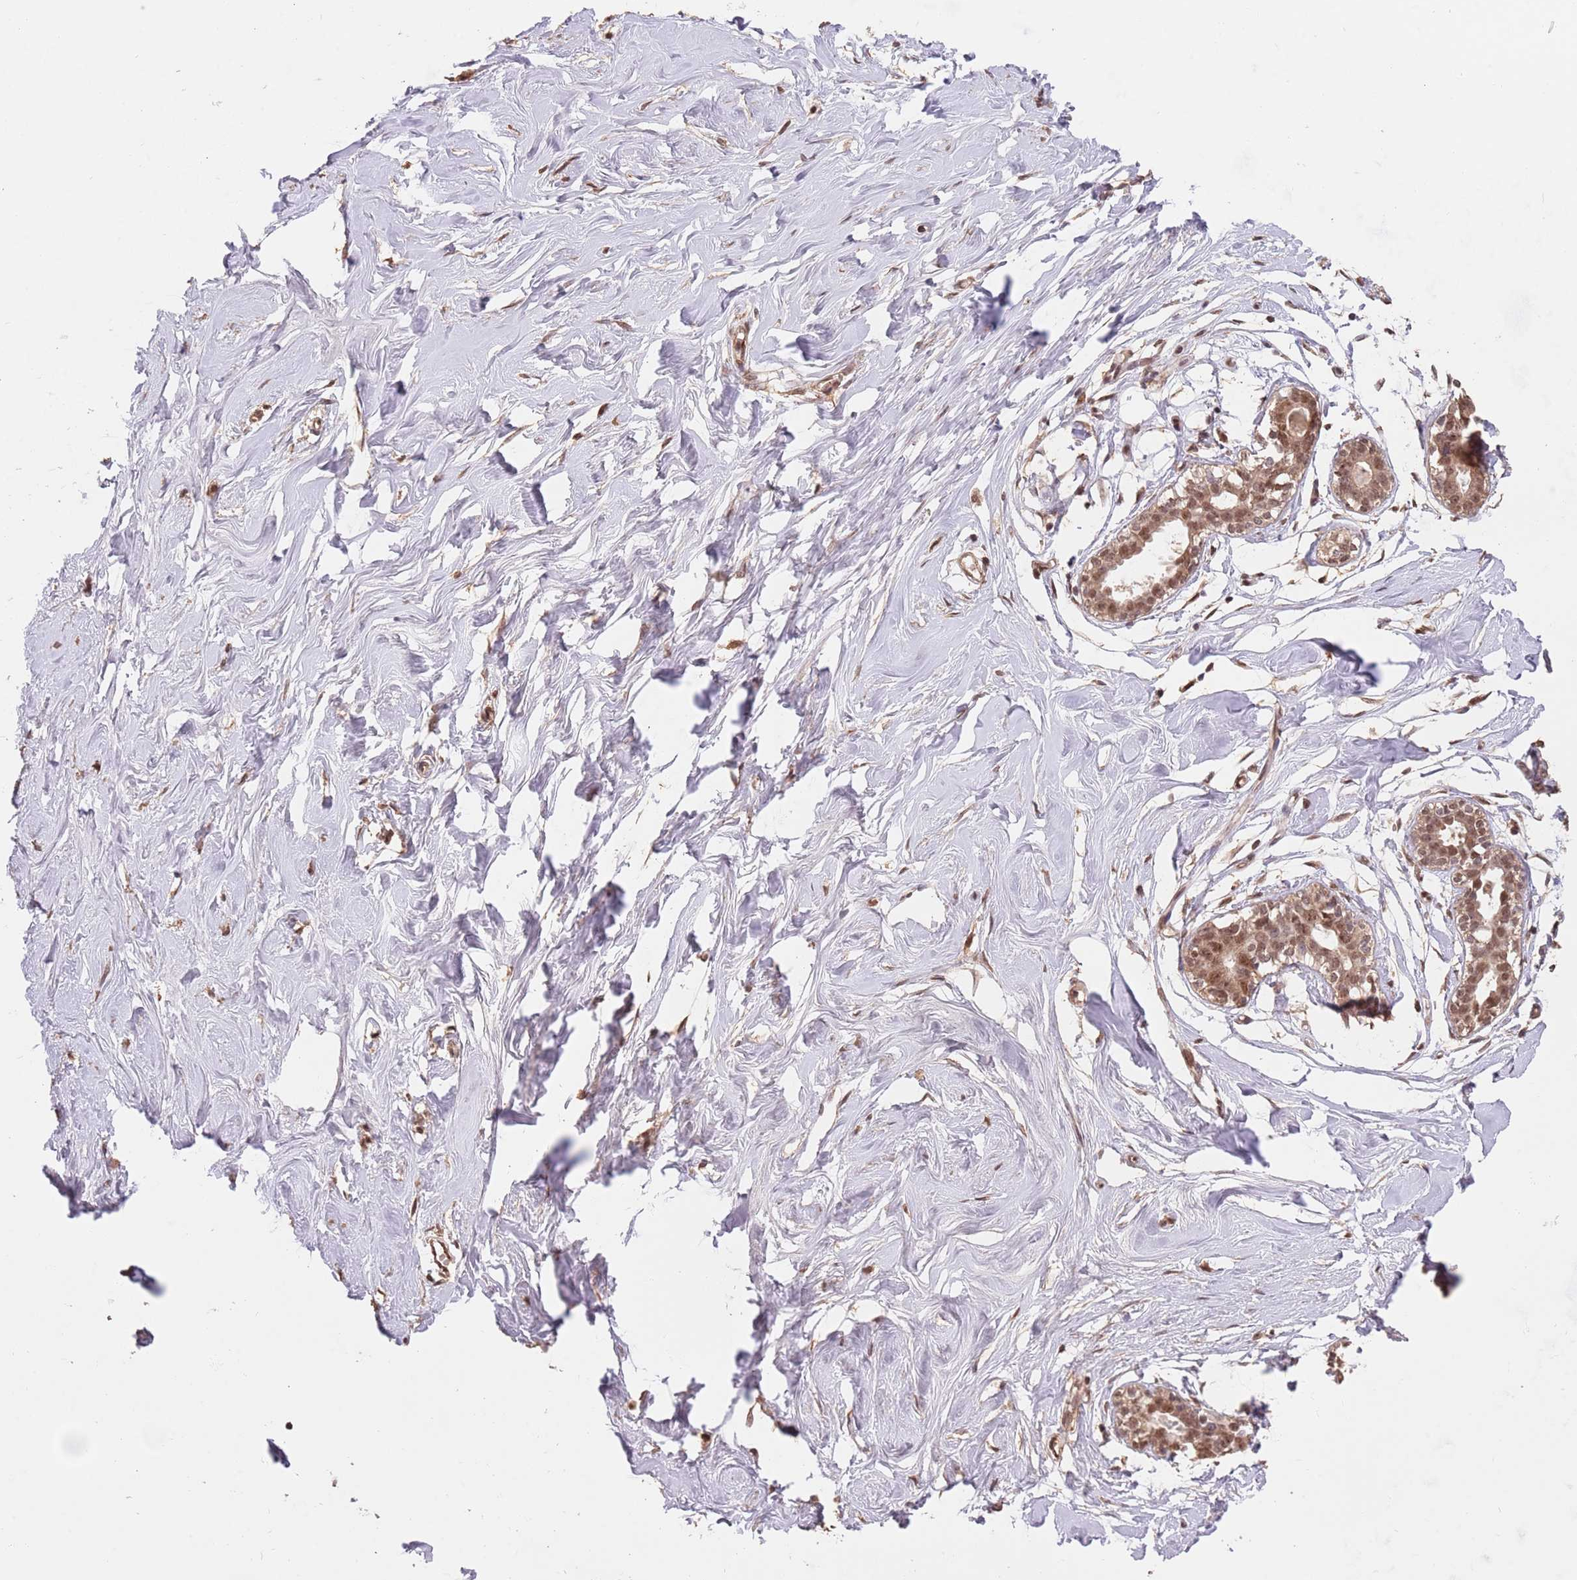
{"staining": {"intensity": "weak", "quantity": "25%-75%", "location": "cytoplasmic/membranous"}, "tissue": "breast", "cell_type": "Adipocytes", "image_type": "normal", "snomed": [{"axis": "morphology", "description": "Normal tissue, NOS"}, {"axis": "morphology", "description": "Adenoma, NOS"}, {"axis": "topography", "description": "Breast"}], "caption": "This is a photomicrograph of IHC staining of benign breast, which shows weak positivity in the cytoplasmic/membranous of adipocytes.", "gene": "RFXANK", "patient": {"sex": "female", "age": 23}}